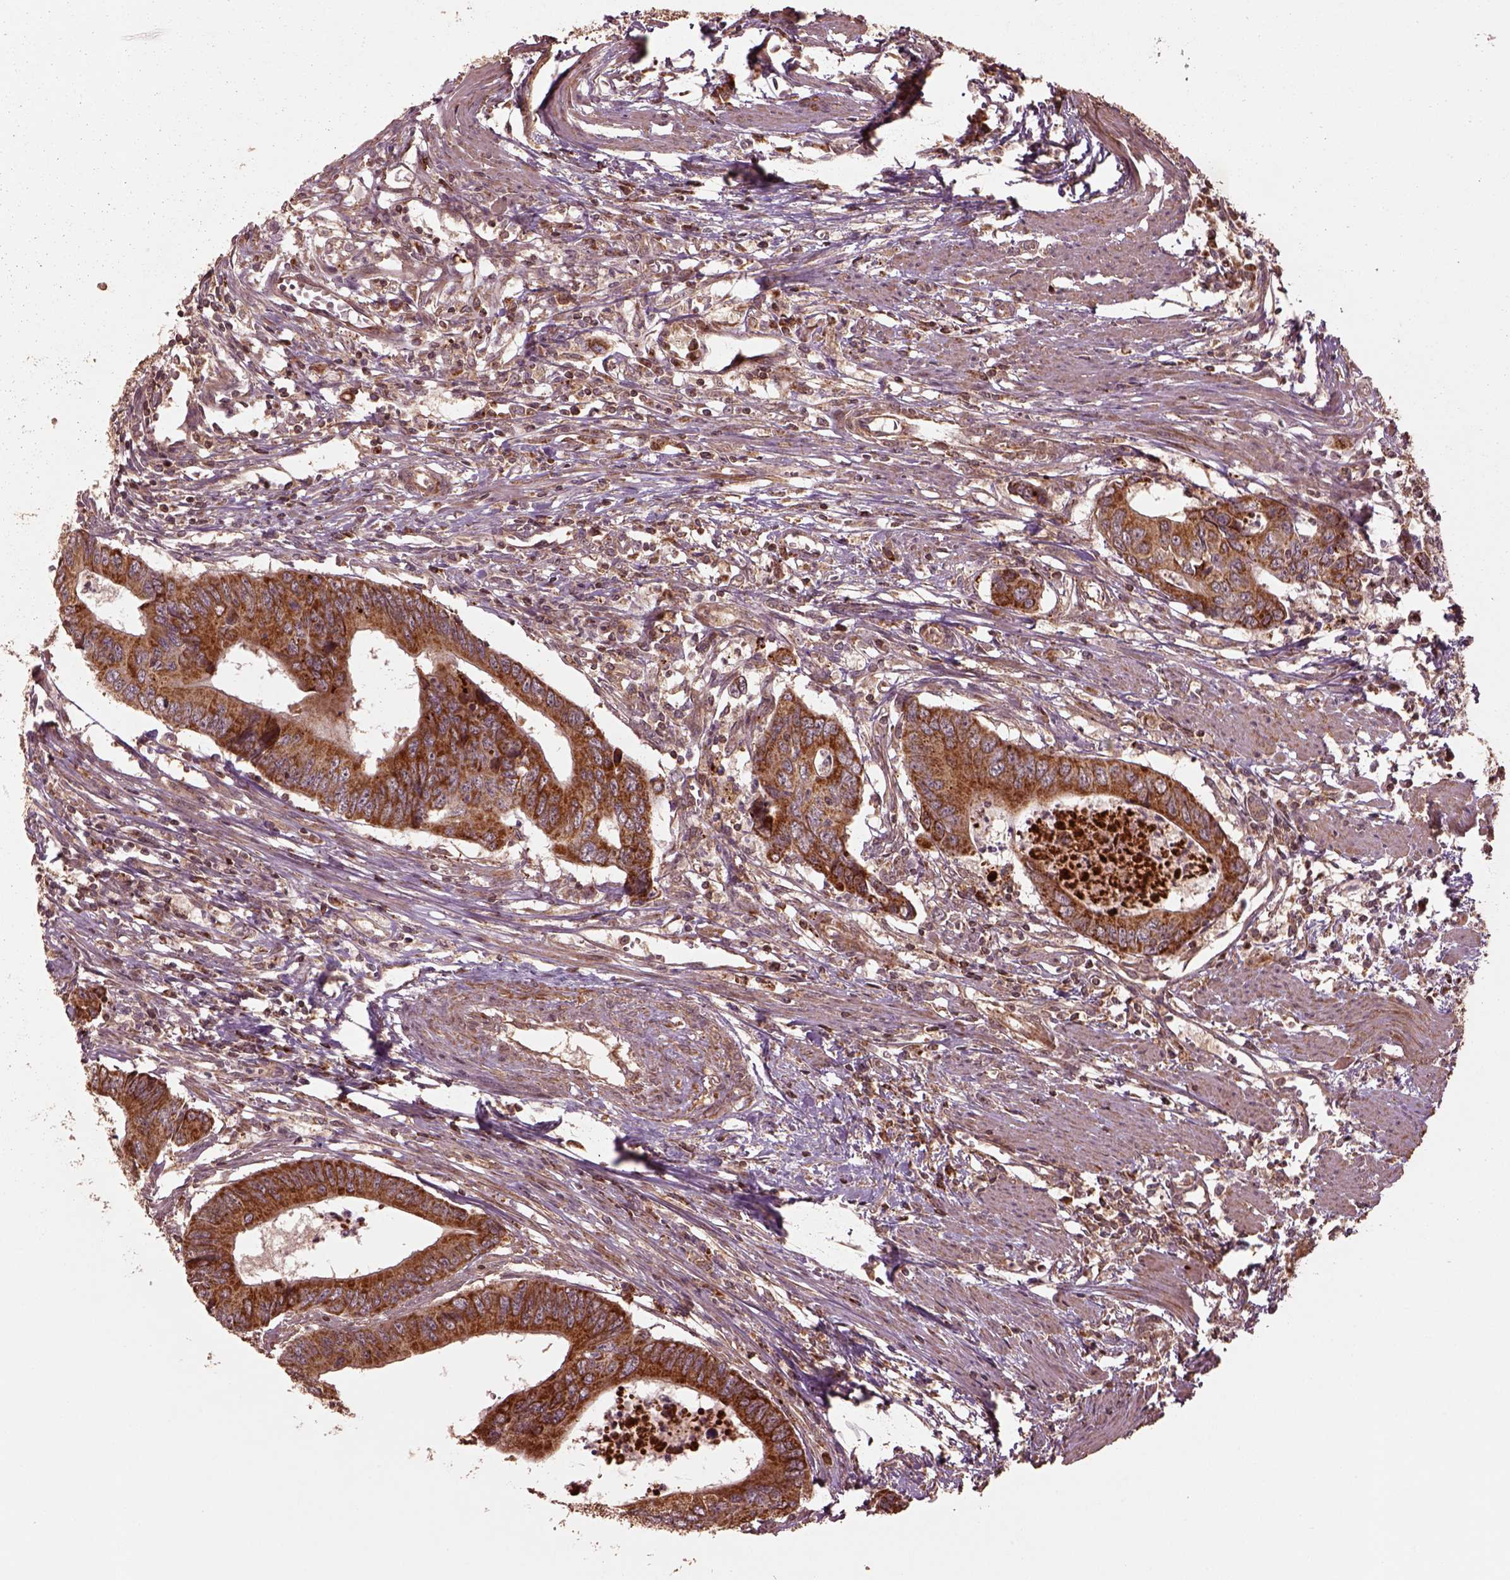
{"staining": {"intensity": "strong", "quantity": ">75%", "location": "cytoplasmic/membranous"}, "tissue": "colorectal cancer", "cell_type": "Tumor cells", "image_type": "cancer", "snomed": [{"axis": "morphology", "description": "Adenocarcinoma, NOS"}, {"axis": "topography", "description": "Colon"}], "caption": "Immunohistochemical staining of human adenocarcinoma (colorectal) shows strong cytoplasmic/membranous protein expression in approximately >75% of tumor cells. (IHC, brightfield microscopy, high magnification).", "gene": "SEL1L3", "patient": {"sex": "male", "age": 53}}